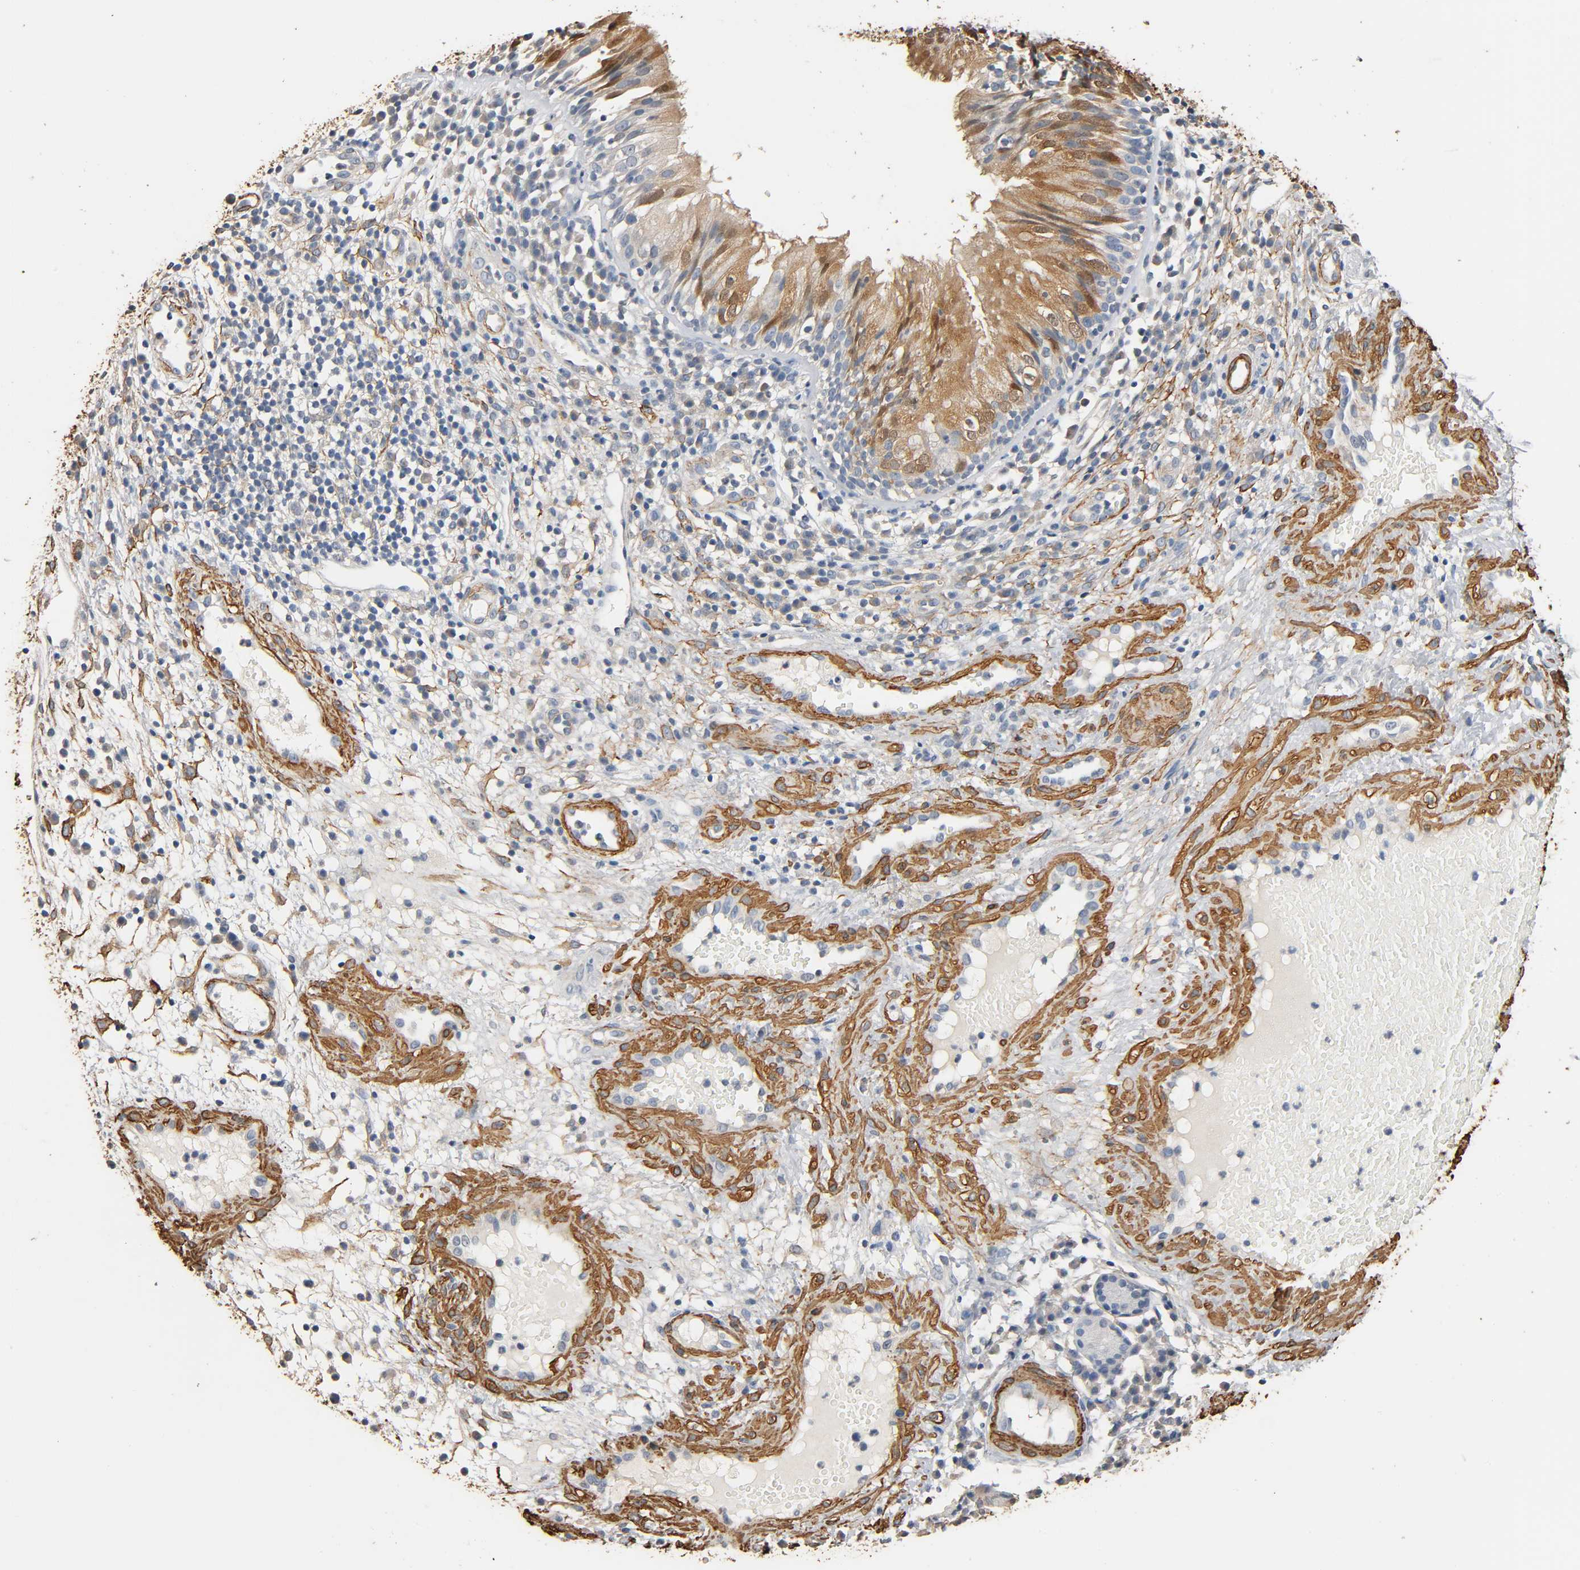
{"staining": {"intensity": "moderate", "quantity": ">75%", "location": "cytoplasmic/membranous"}, "tissue": "nasopharynx", "cell_type": "Respiratory epithelial cells", "image_type": "normal", "snomed": [{"axis": "morphology", "description": "Normal tissue, NOS"}, {"axis": "morphology", "description": "Inflammation, NOS"}, {"axis": "morphology", "description": "Malignant melanoma, Metastatic site"}, {"axis": "topography", "description": "Nasopharynx"}], "caption": "Nasopharynx stained for a protein shows moderate cytoplasmic/membranous positivity in respiratory epithelial cells. The staining was performed using DAB, with brown indicating positive protein expression. Nuclei are stained blue with hematoxylin.", "gene": "GSTA1", "patient": {"sex": "female", "age": 55}}